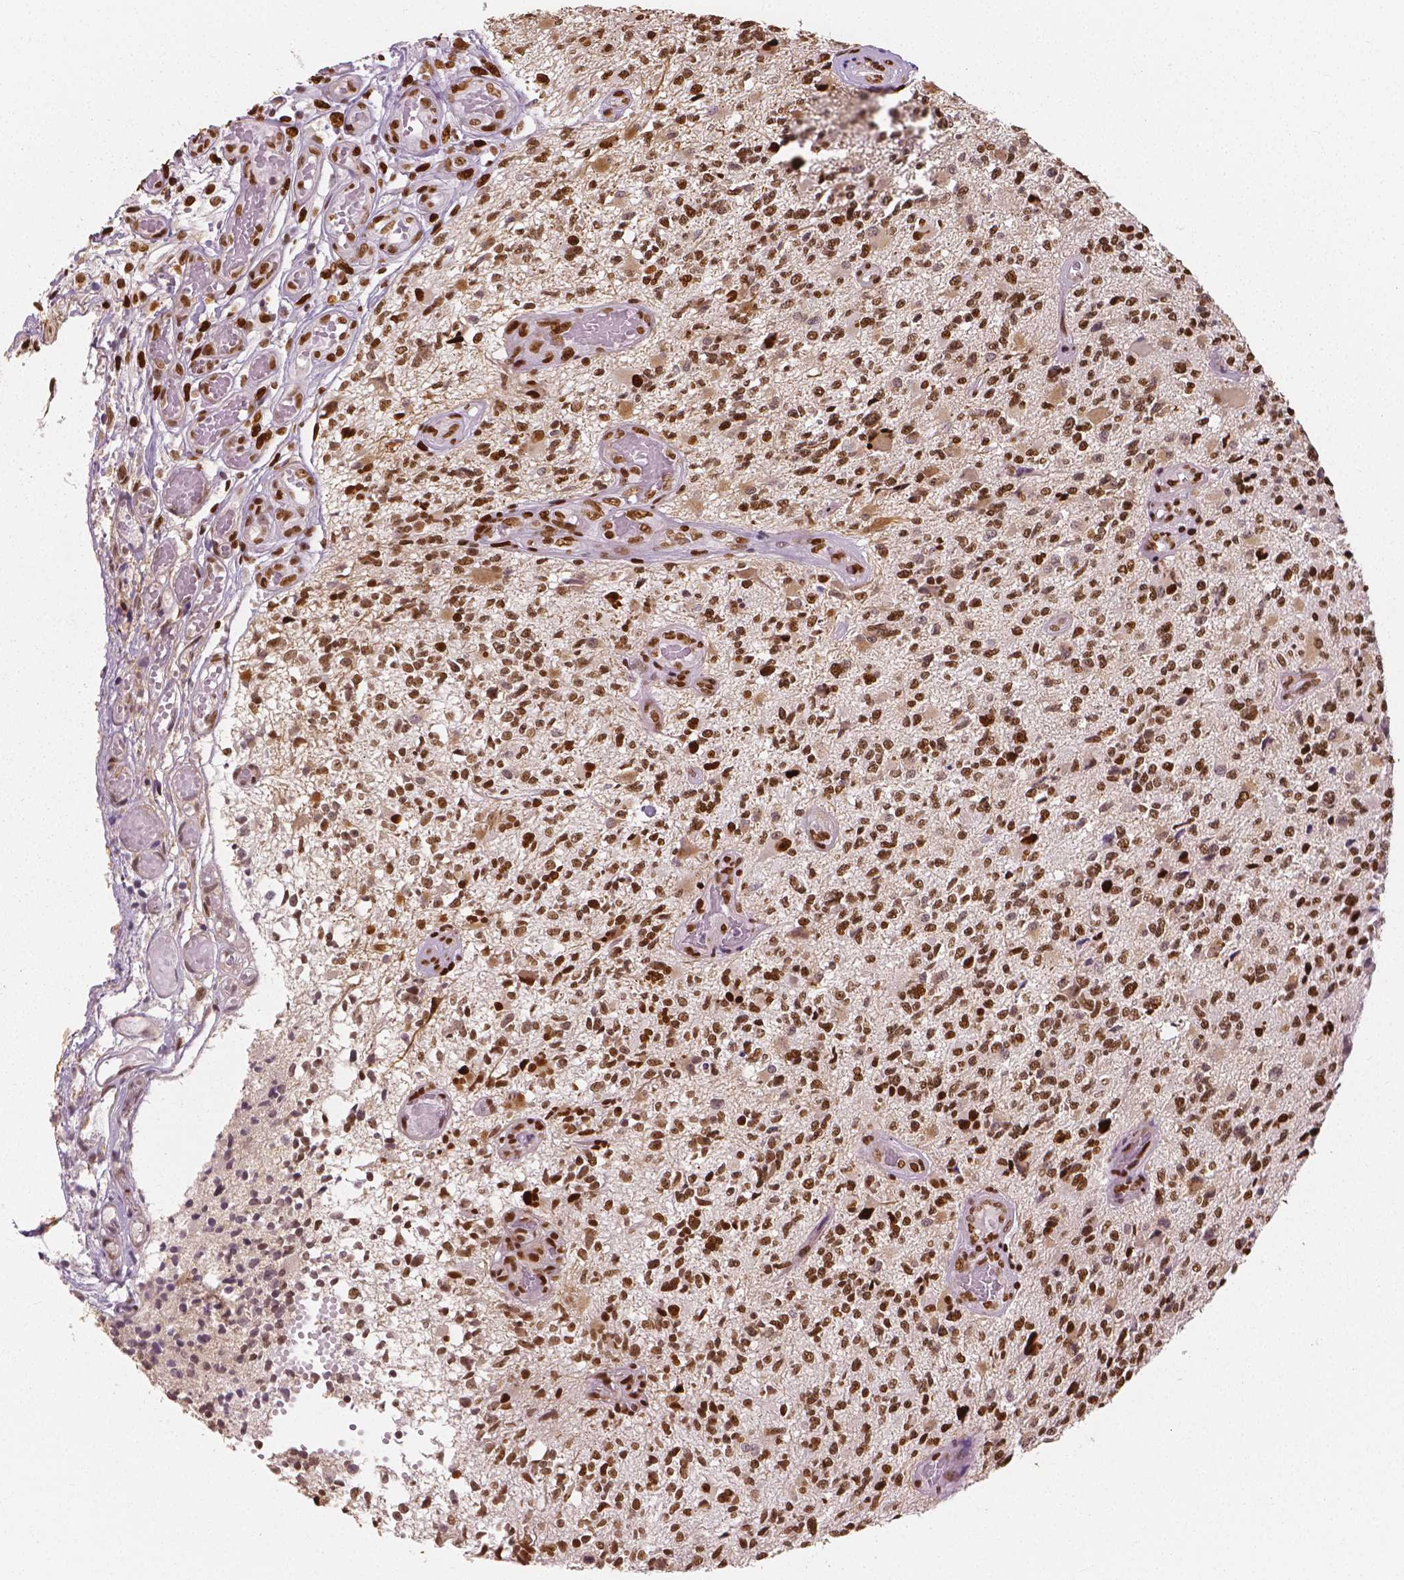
{"staining": {"intensity": "moderate", "quantity": ">75%", "location": "nuclear"}, "tissue": "glioma", "cell_type": "Tumor cells", "image_type": "cancer", "snomed": [{"axis": "morphology", "description": "Glioma, malignant, High grade"}, {"axis": "topography", "description": "Brain"}], "caption": "High-grade glioma (malignant) tissue demonstrates moderate nuclear positivity in approximately >75% of tumor cells, visualized by immunohistochemistry.", "gene": "NUCKS1", "patient": {"sex": "female", "age": 63}}